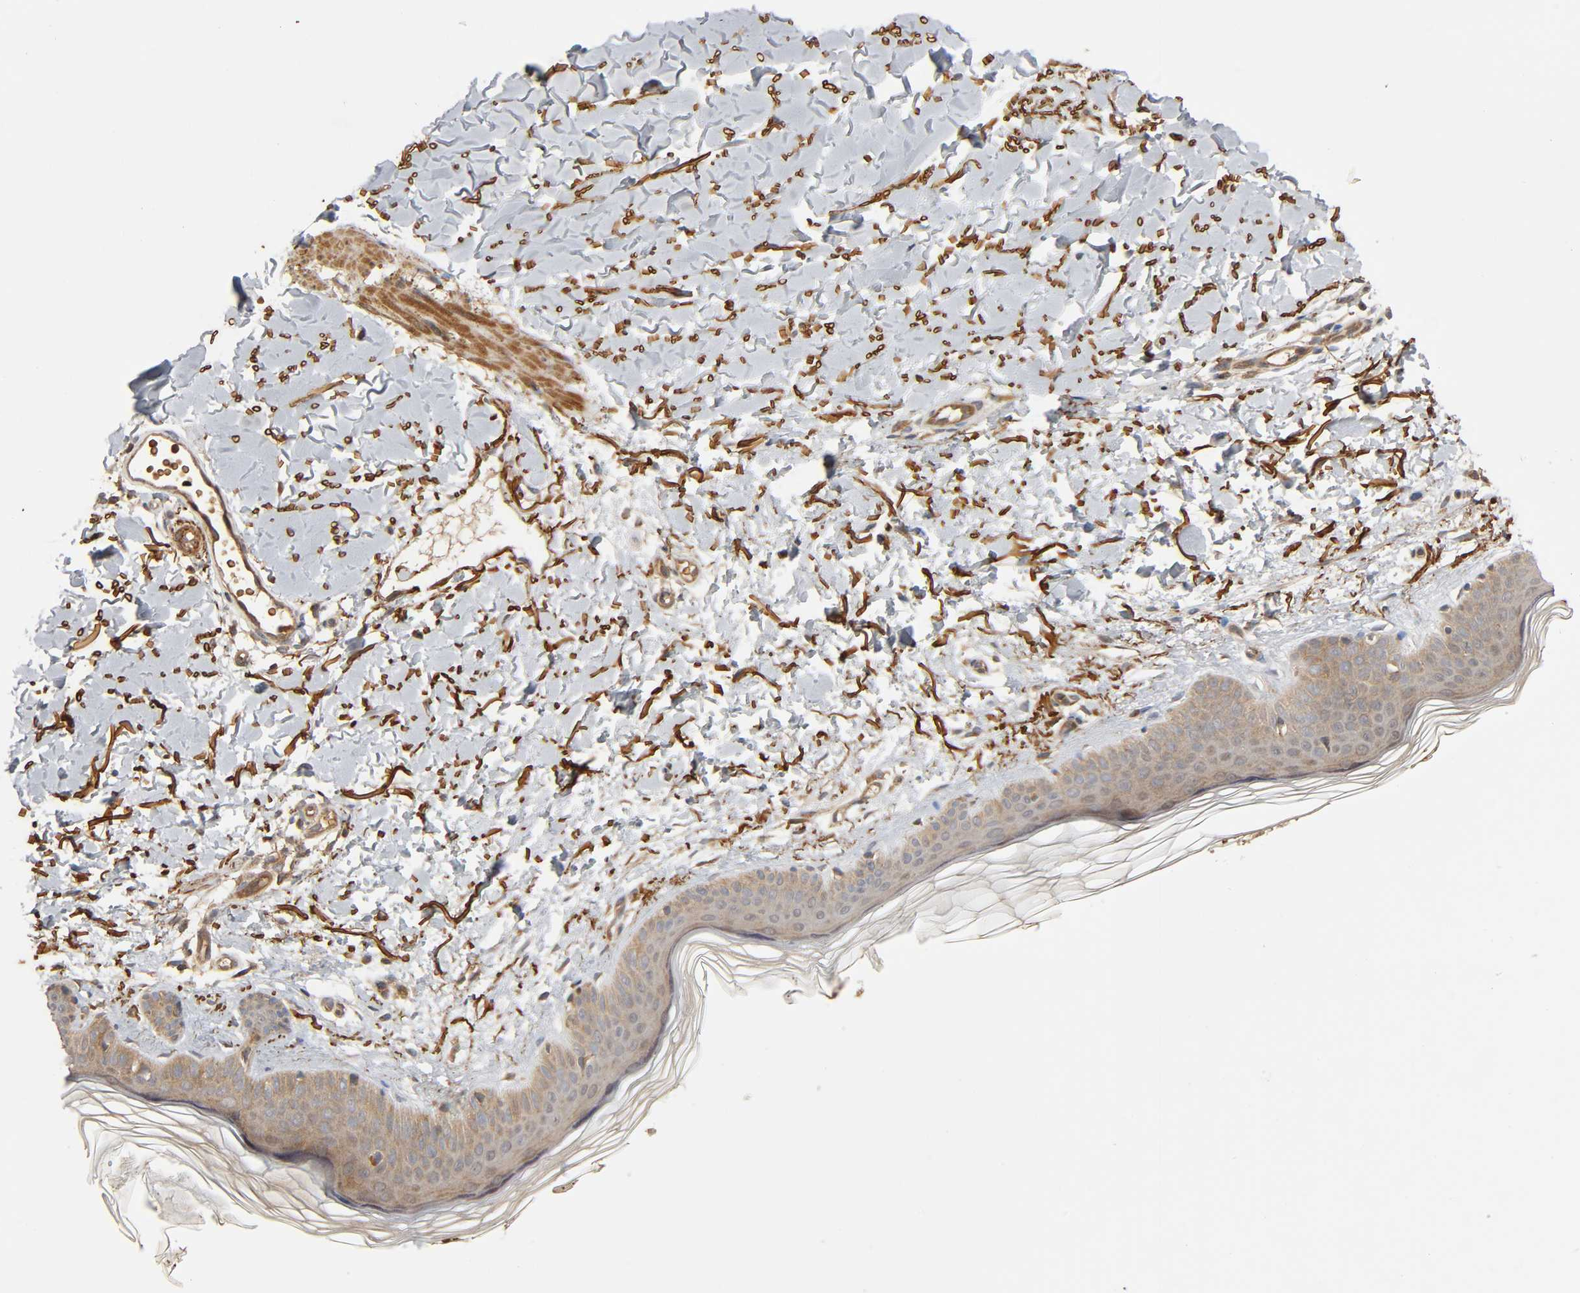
{"staining": {"intensity": "moderate", "quantity": ">75%", "location": "cytoplasmic/membranous"}, "tissue": "skin", "cell_type": "Fibroblasts", "image_type": "normal", "snomed": [{"axis": "morphology", "description": "Normal tissue, NOS"}, {"axis": "topography", "description": "Skin"}], "caption": "Immunohistochemistry (IHC) (DAB) staining of unremarkable human skin shows moderate cytoplasmic/membranous protein staining in approximately >75% of fibroblasts.", "gene": "SGSM1", "patient": {"sex": "female", "age": 56}}